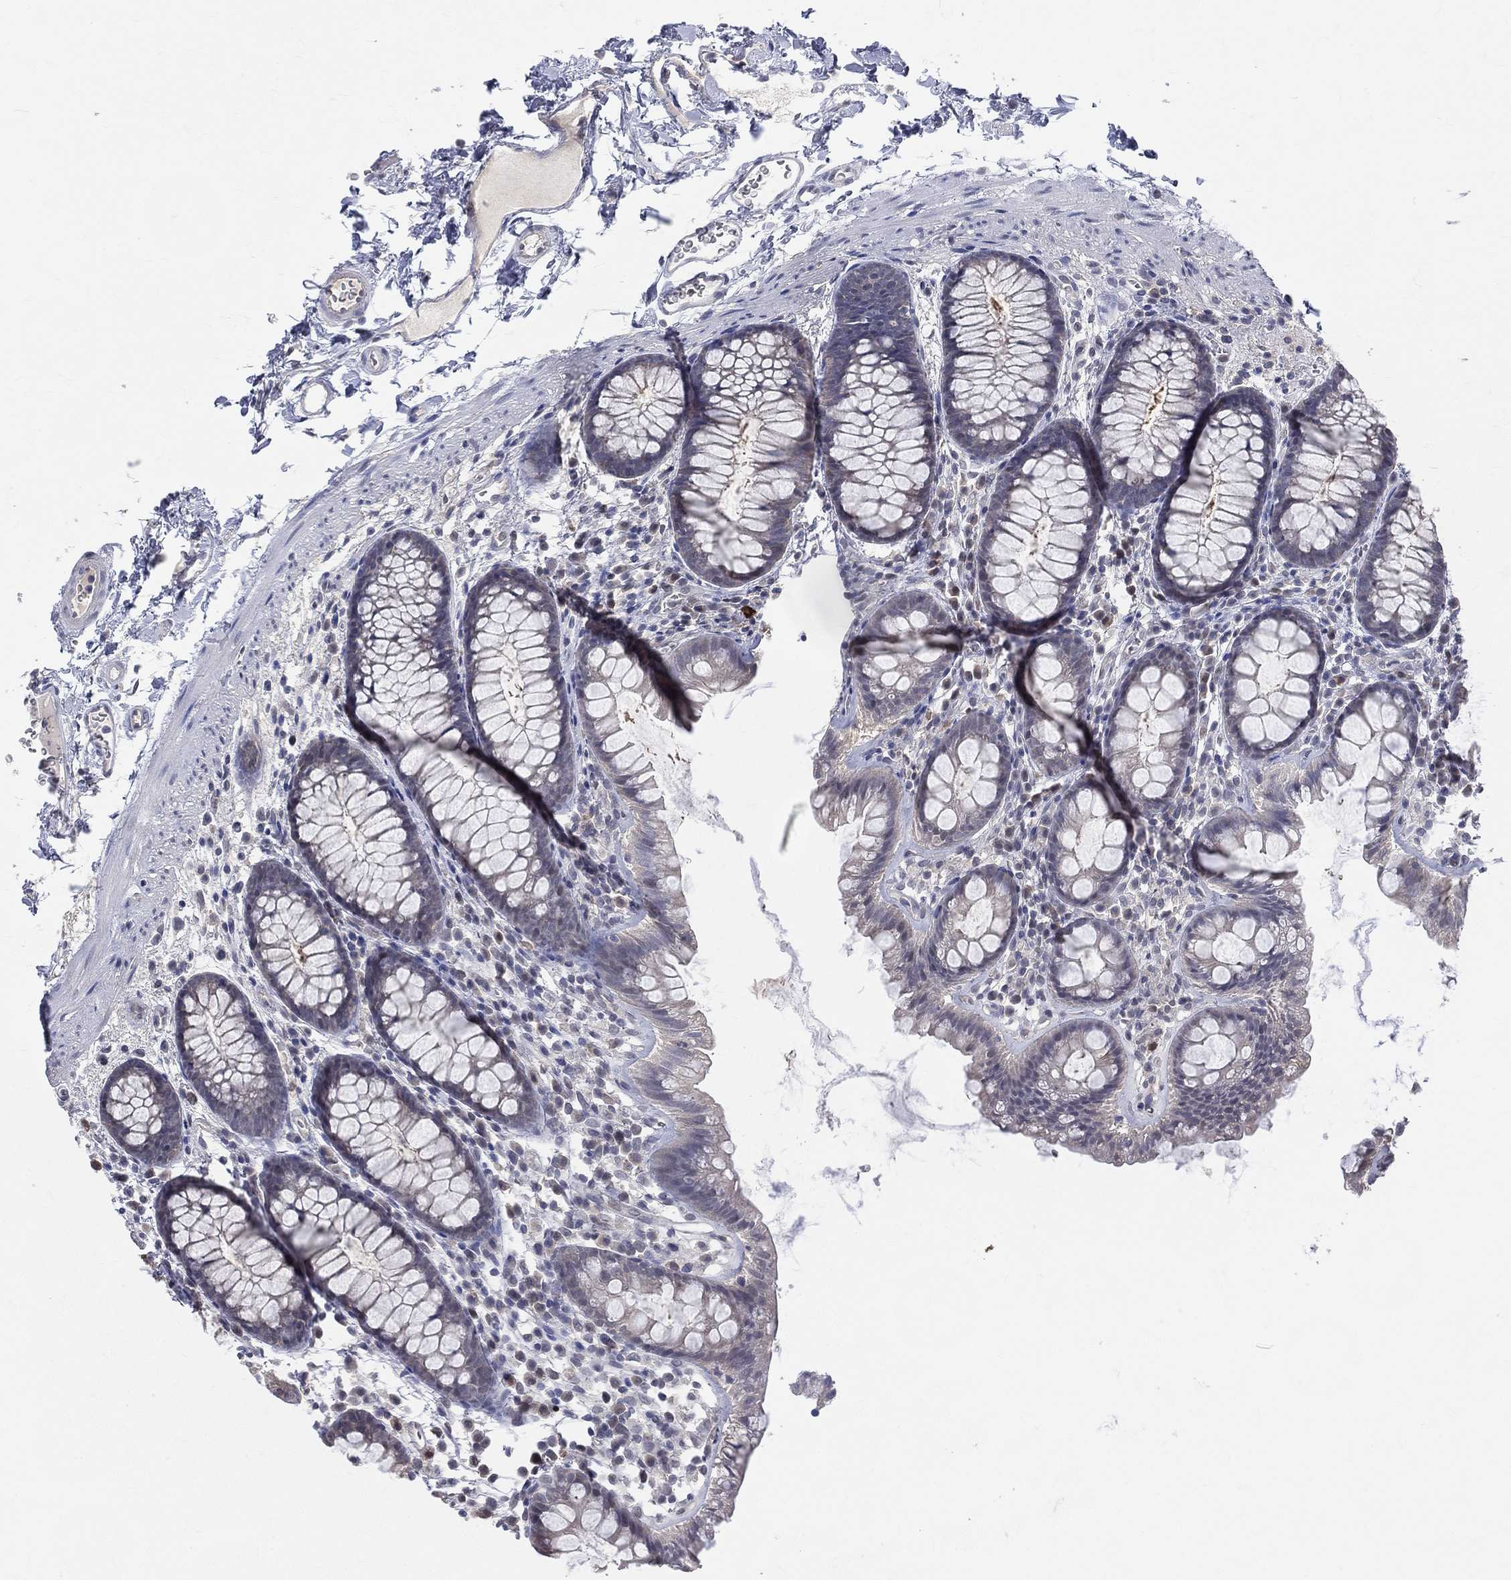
{"staining": {"intensity": "negative", "quantity": "none", "location": "none"}, "tissue": "colon", "cell_type": "Endothelial cells", "image_type": "normal", "snomed": [{"axis": "morphology", "description": "Normal tissue, NOS"}, {"axis": "topography", "description": "Colon"}], "caption": "Endothelial cells are negative for protein expression in normal human colon. (DAB immunohistochemistry (IHC), high magnification).", "gene": "DLG4", "patient": {"sex": "male", "age": 76}}